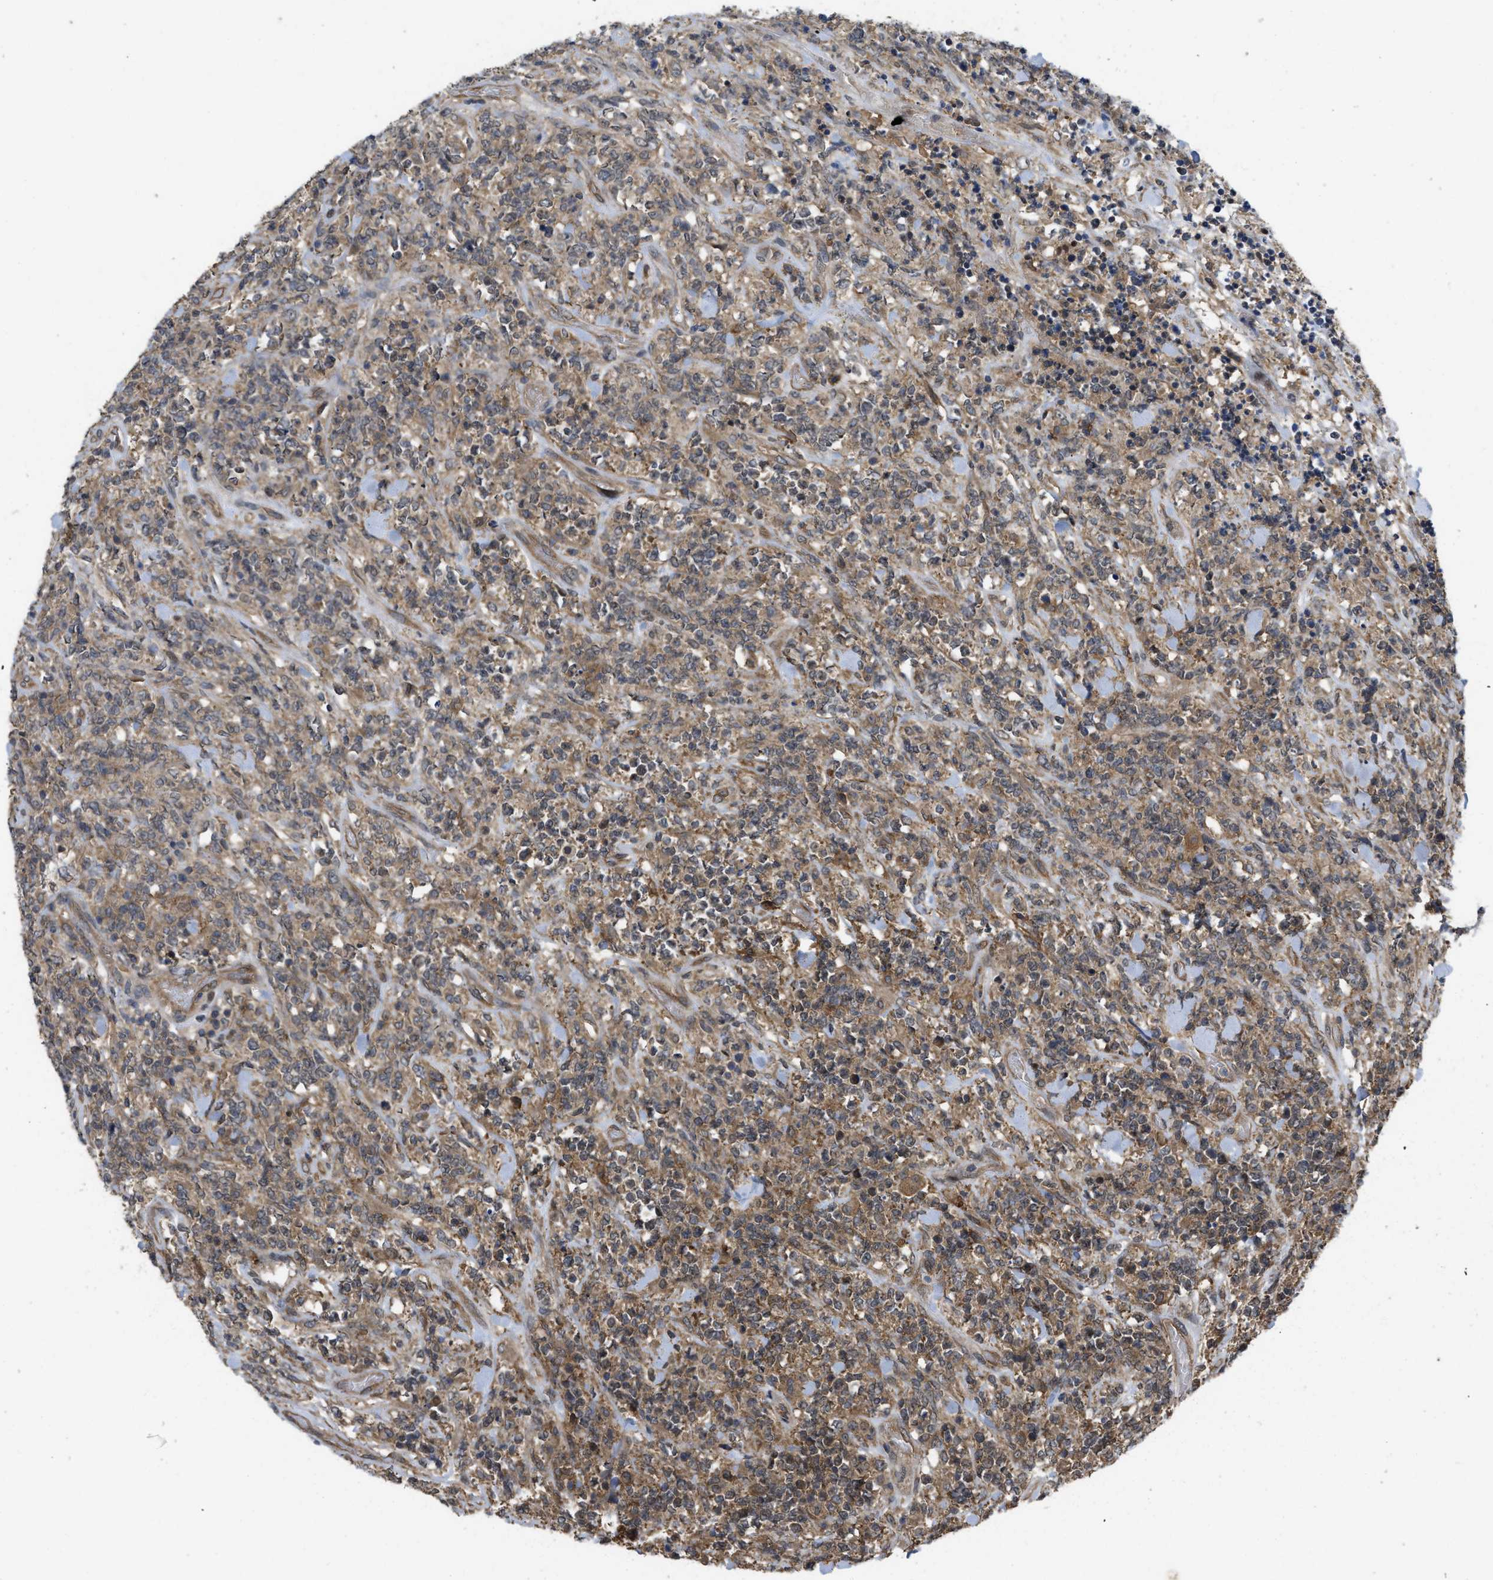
{"staining": {"intensity": "moderate", "quantity": ">75%", "location": "cytoplasmic/membranous"}, "tissue": "lymphoma", "cell_type": "Tumor cells", "image_type": "cancer", "snomed": [{"axis": "morphology", "description": "Malignant lymphoma, non-Hodgkin's type, High grade"}, {"axis": "topography", "description": "Soft tissue"}], "caption": "There is medium levels of moderate cytoplasmic/membranous positivity in tumor cells of malignant lymphoma, non-Hodgkin's type (high-grade), as demonstrated by immunohistochemical staining (brown color).", "gene": "FZD6", "patient": {"sex": "male", "age": 18}}